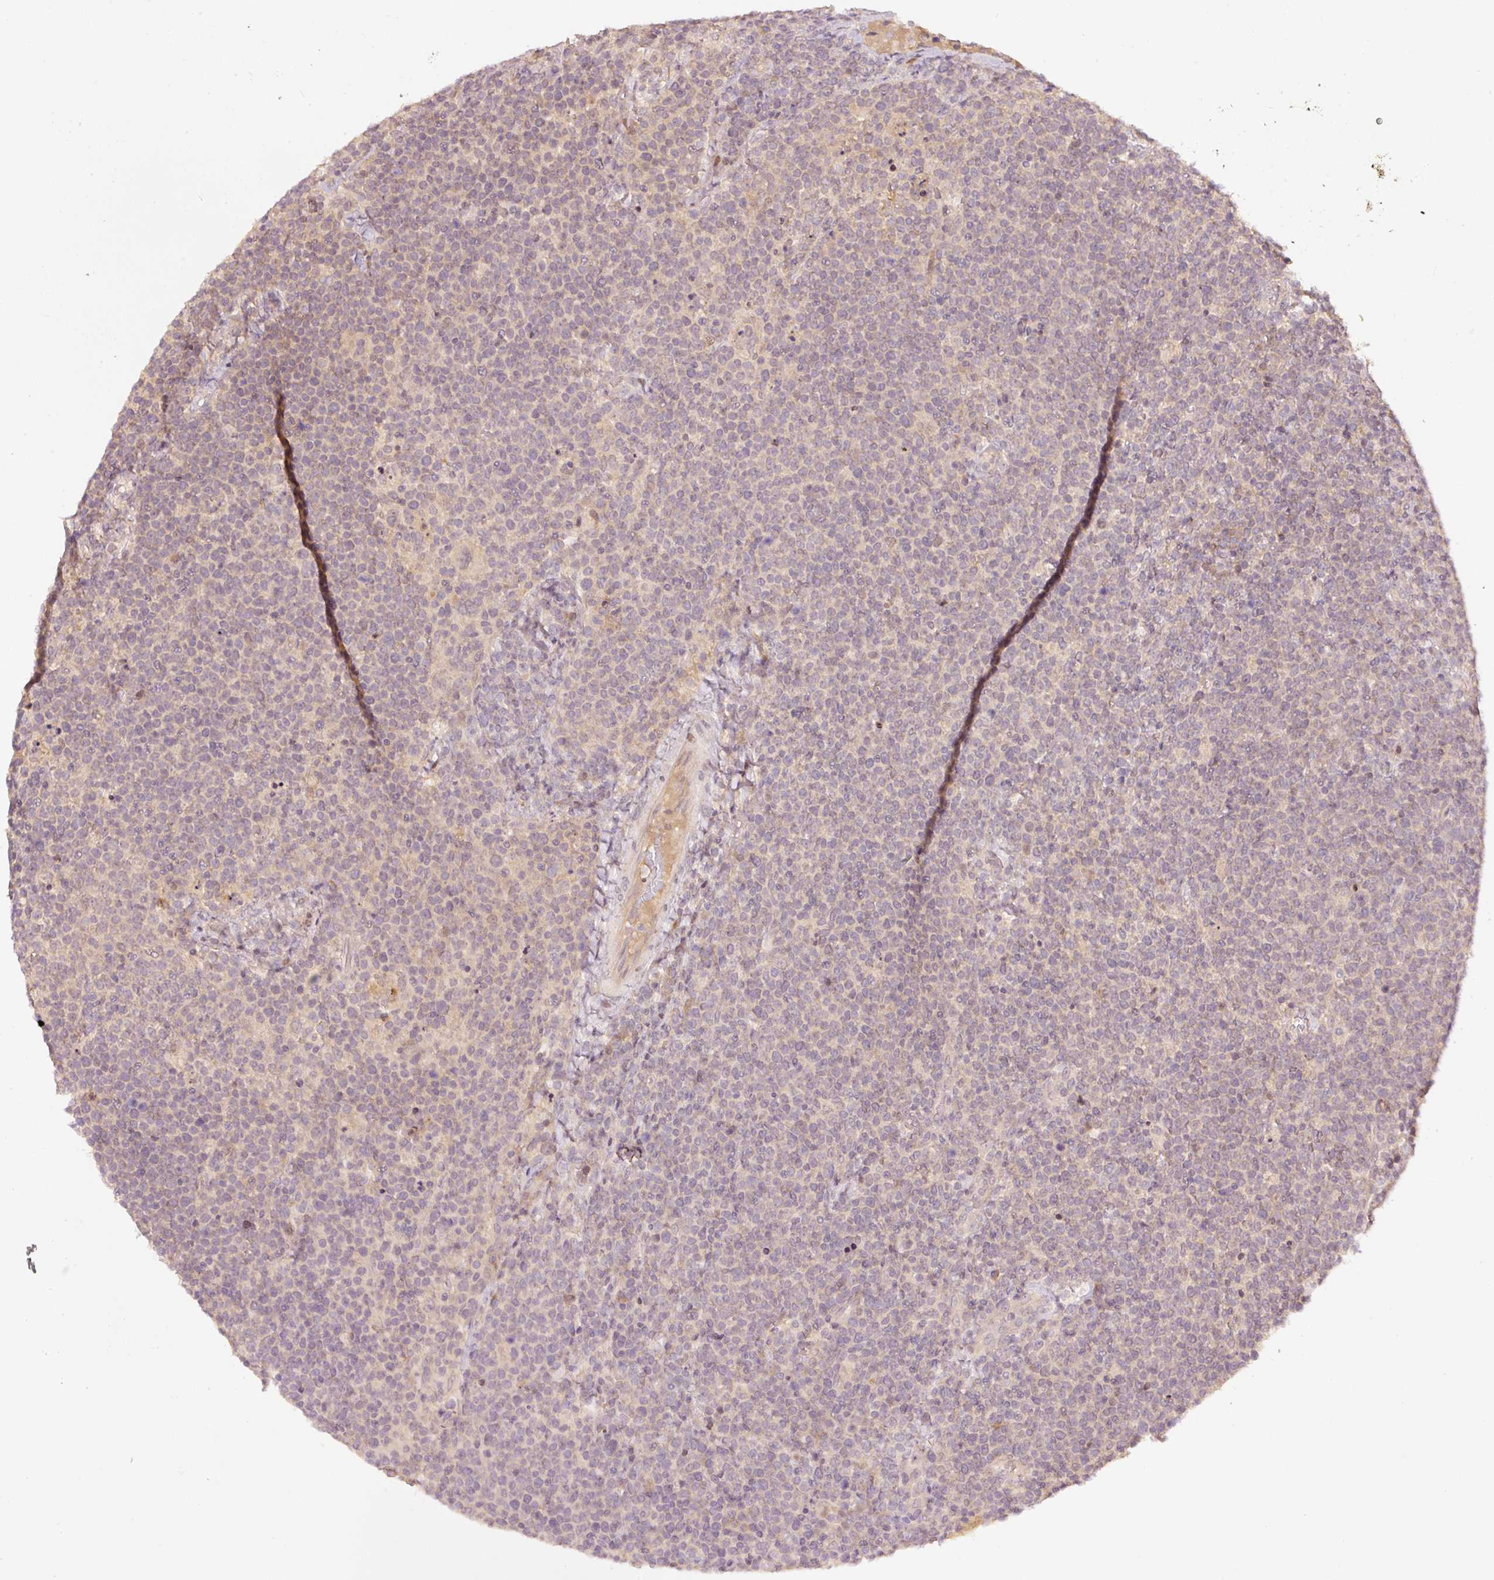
{"staining": {"intensity": "negative", "quantity": "none", "location": "none"}, "tissue": "lymphoma", "cell_type": "Tumor cells", "image_type": "cancer", "snomed": [{"axis": "morphology", "description": "Malignant lymphoma, non-Hodgkin's type, High grade"}, {"axis": "topography", "description": "Lymph node"}], "caption": "A micrograph of human high-grade malignant lymphoma, non-Hodgkin's type is negative for staining in tumor cells.", "gene": "PCDHB1", "patient": {"sex": "male", "age": 61}}